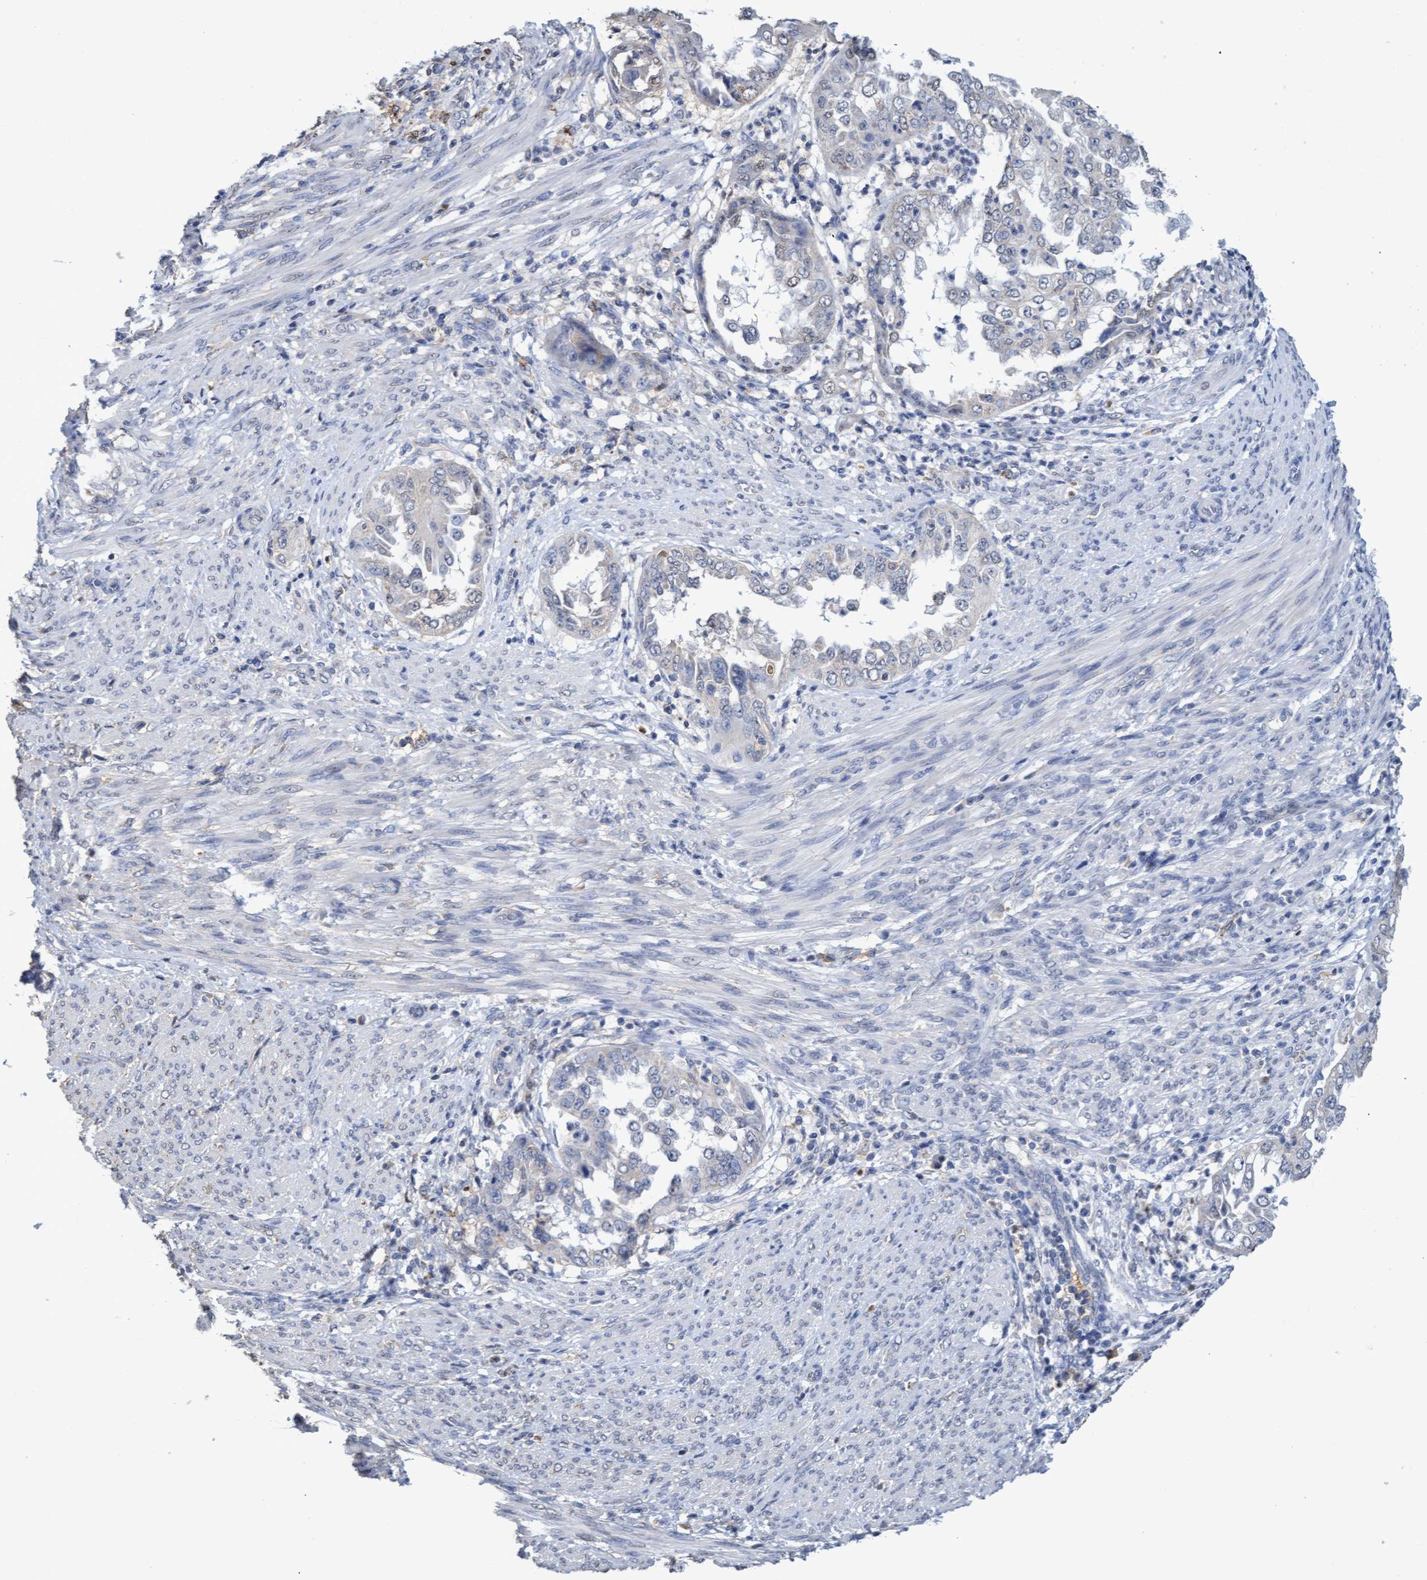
{"staining": {"intensity": "negative", "quantity": "none", "location": "none"}, "tissue": "endometrial cancer", "cell_type": "Tumor cells", "image_type": "cancer", "snomed": [{"axis": "morphology", "description": "Adenocarcinoma, NOS"}, {"axis": "topography", "description": "Endometrium"}], "caption": "Immunohistochemical staining of human adenocarcinoma (endometrial) reveals no significant expression in tumor cells.", "gene": "GPR39", "patient": {"sex": "female", "age": 85}}